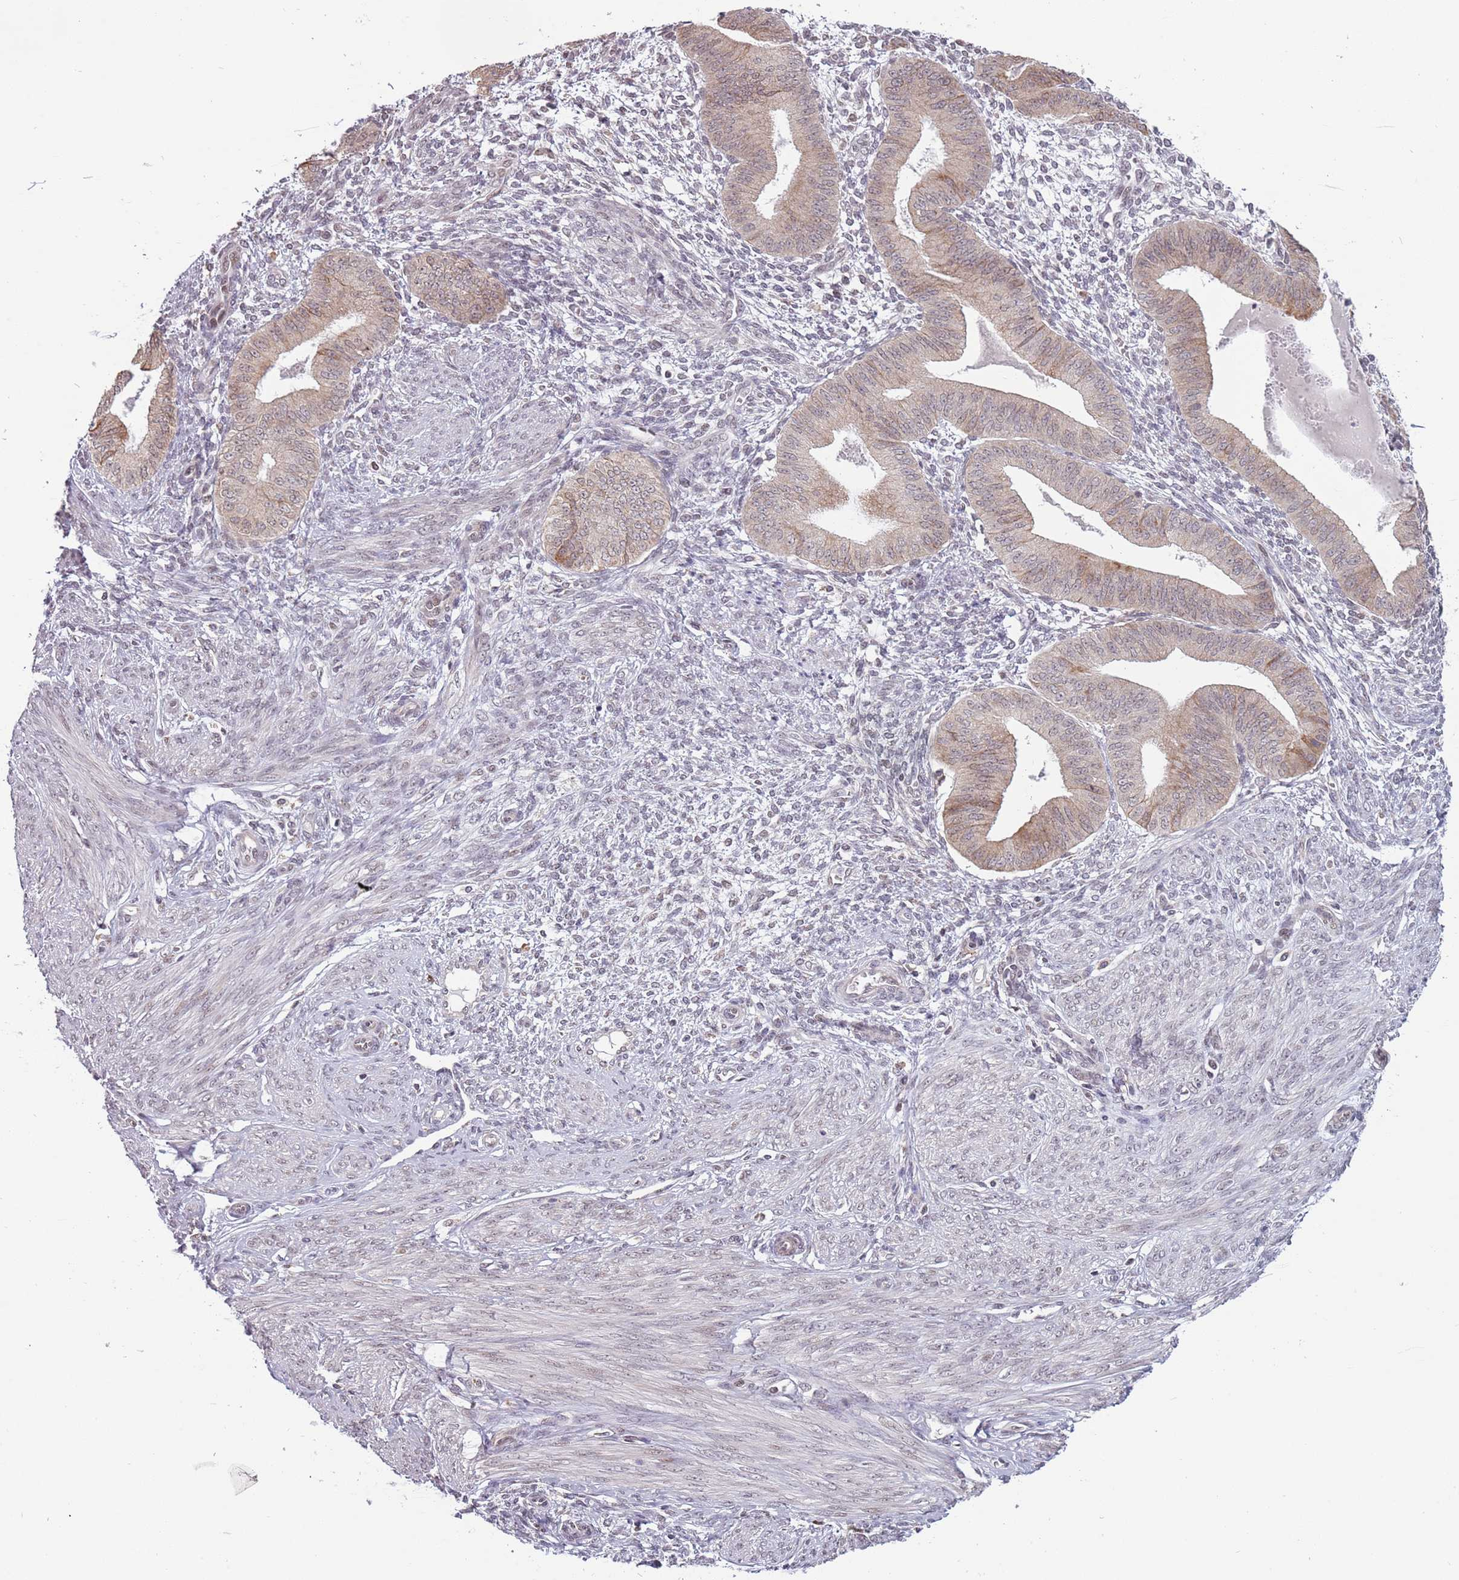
{"staining": {"intensity": "negative", "quantity": "none", "location": "none"}, "tissue": "endometrium", "cell_type": "Cells in endometrial stroma", "image_type": "normal", "snomed": [{"axis": "morphology", "description": "Normal tissue, NOS"}, {"axis": "topography", "description": "Endometrium"}], "caption": "DAB immunohistochemical staining of unremarkable human endometrium demonstrates no significant positivity in cells in endometrial stroma.", "gene": "BARD1", "patient": {"sex": "female", "age": 49}}